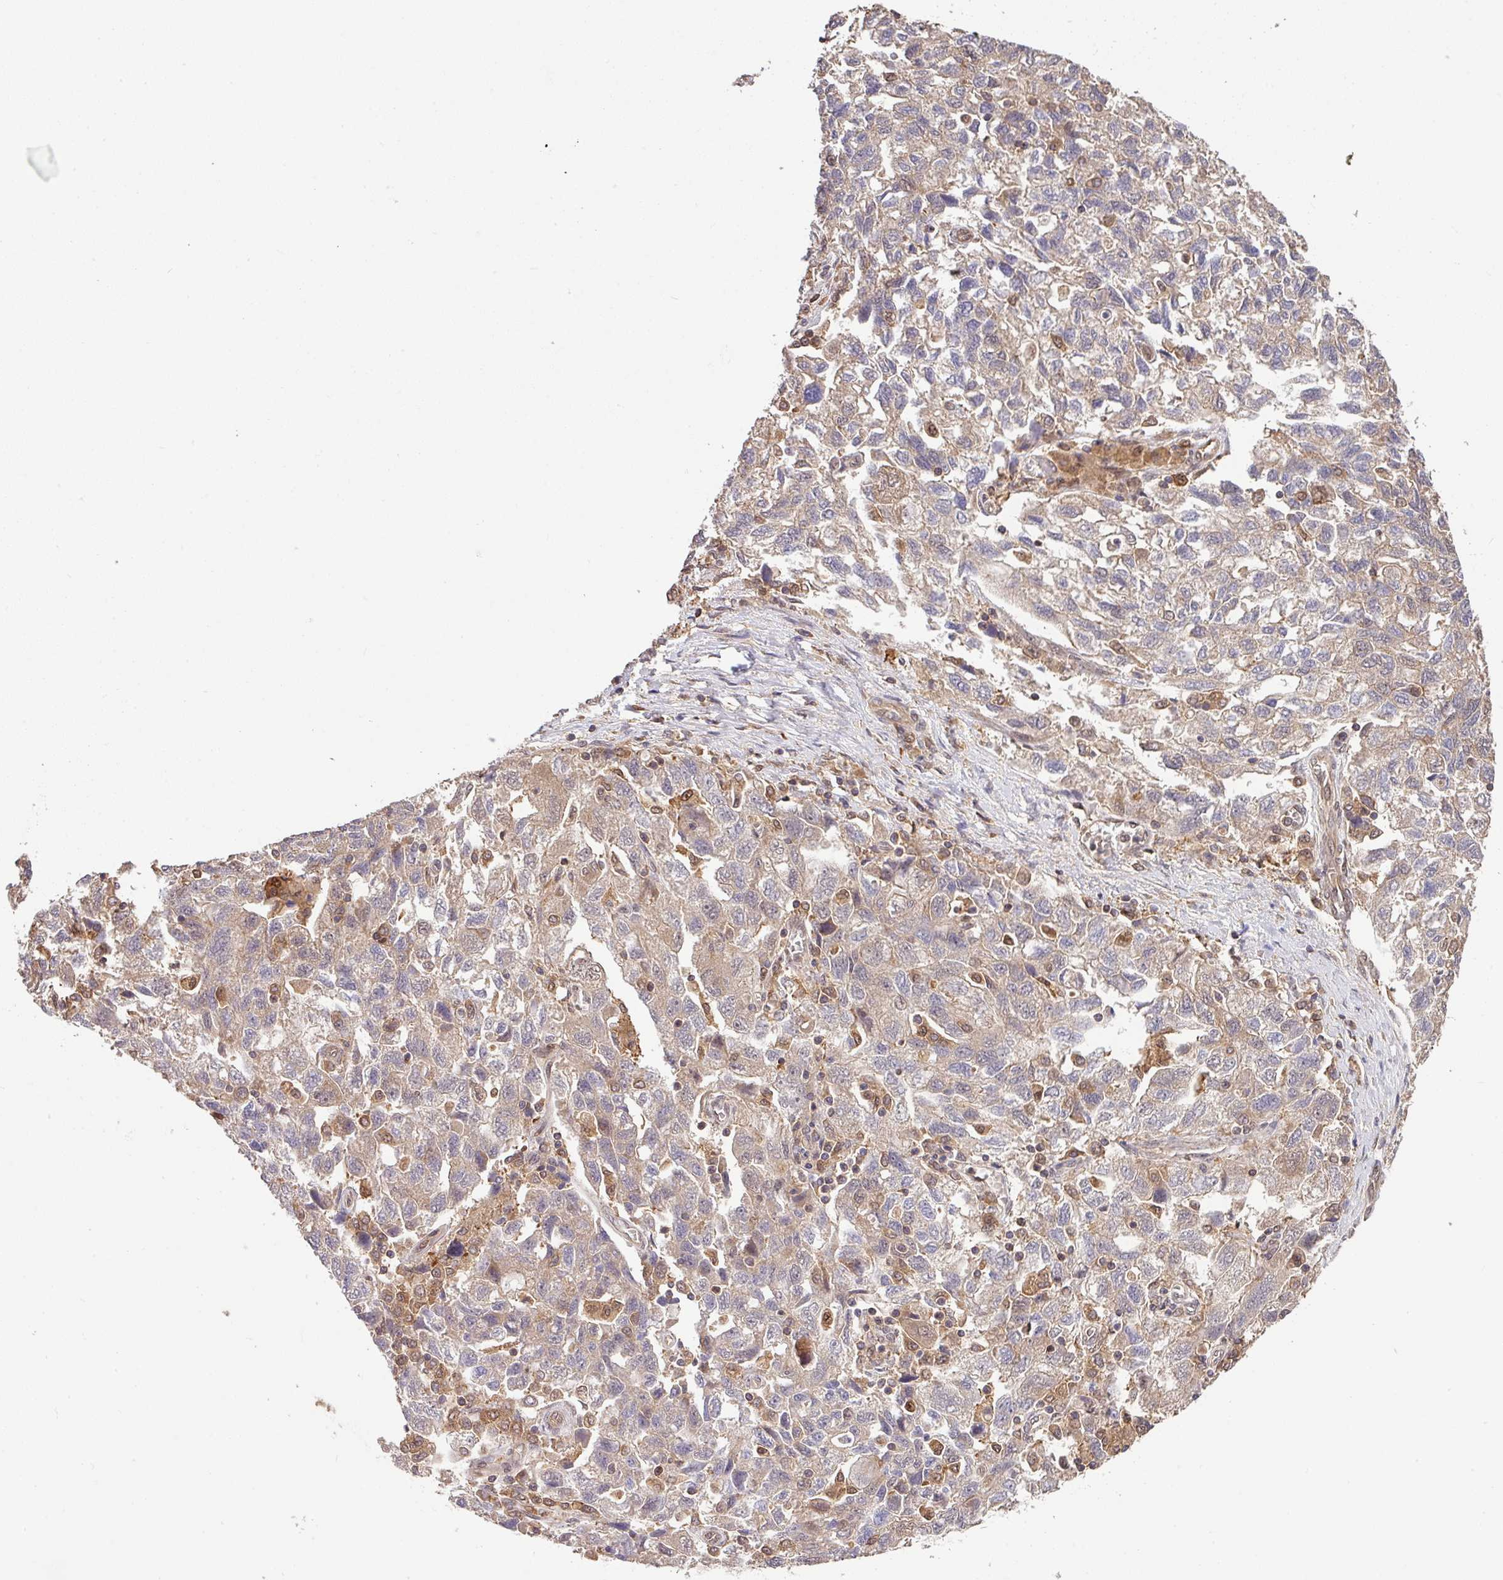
{"staining": {"intensity": "weak", "quantity": "<25%", "location": "cytoplasmic/membranous"}, "tissue": "ovarian cancer", "cell_type": "Tumor cells", "image_type": "cancer", "snomed": [{"axis": "morphology", "description": "Carcinoma, NOS"}, {"axis": "morphology", "description": "Cystadenocarcinoma, serous, NOS"}, {"axis": "topography", "description": "Ovary"}], "caption": "A photomicrograph of human carcinoma (ovarian) is negative for staining in tumor cells.", "gene": "ARPIN", "patient": {"sex": "female", "age": 69}}